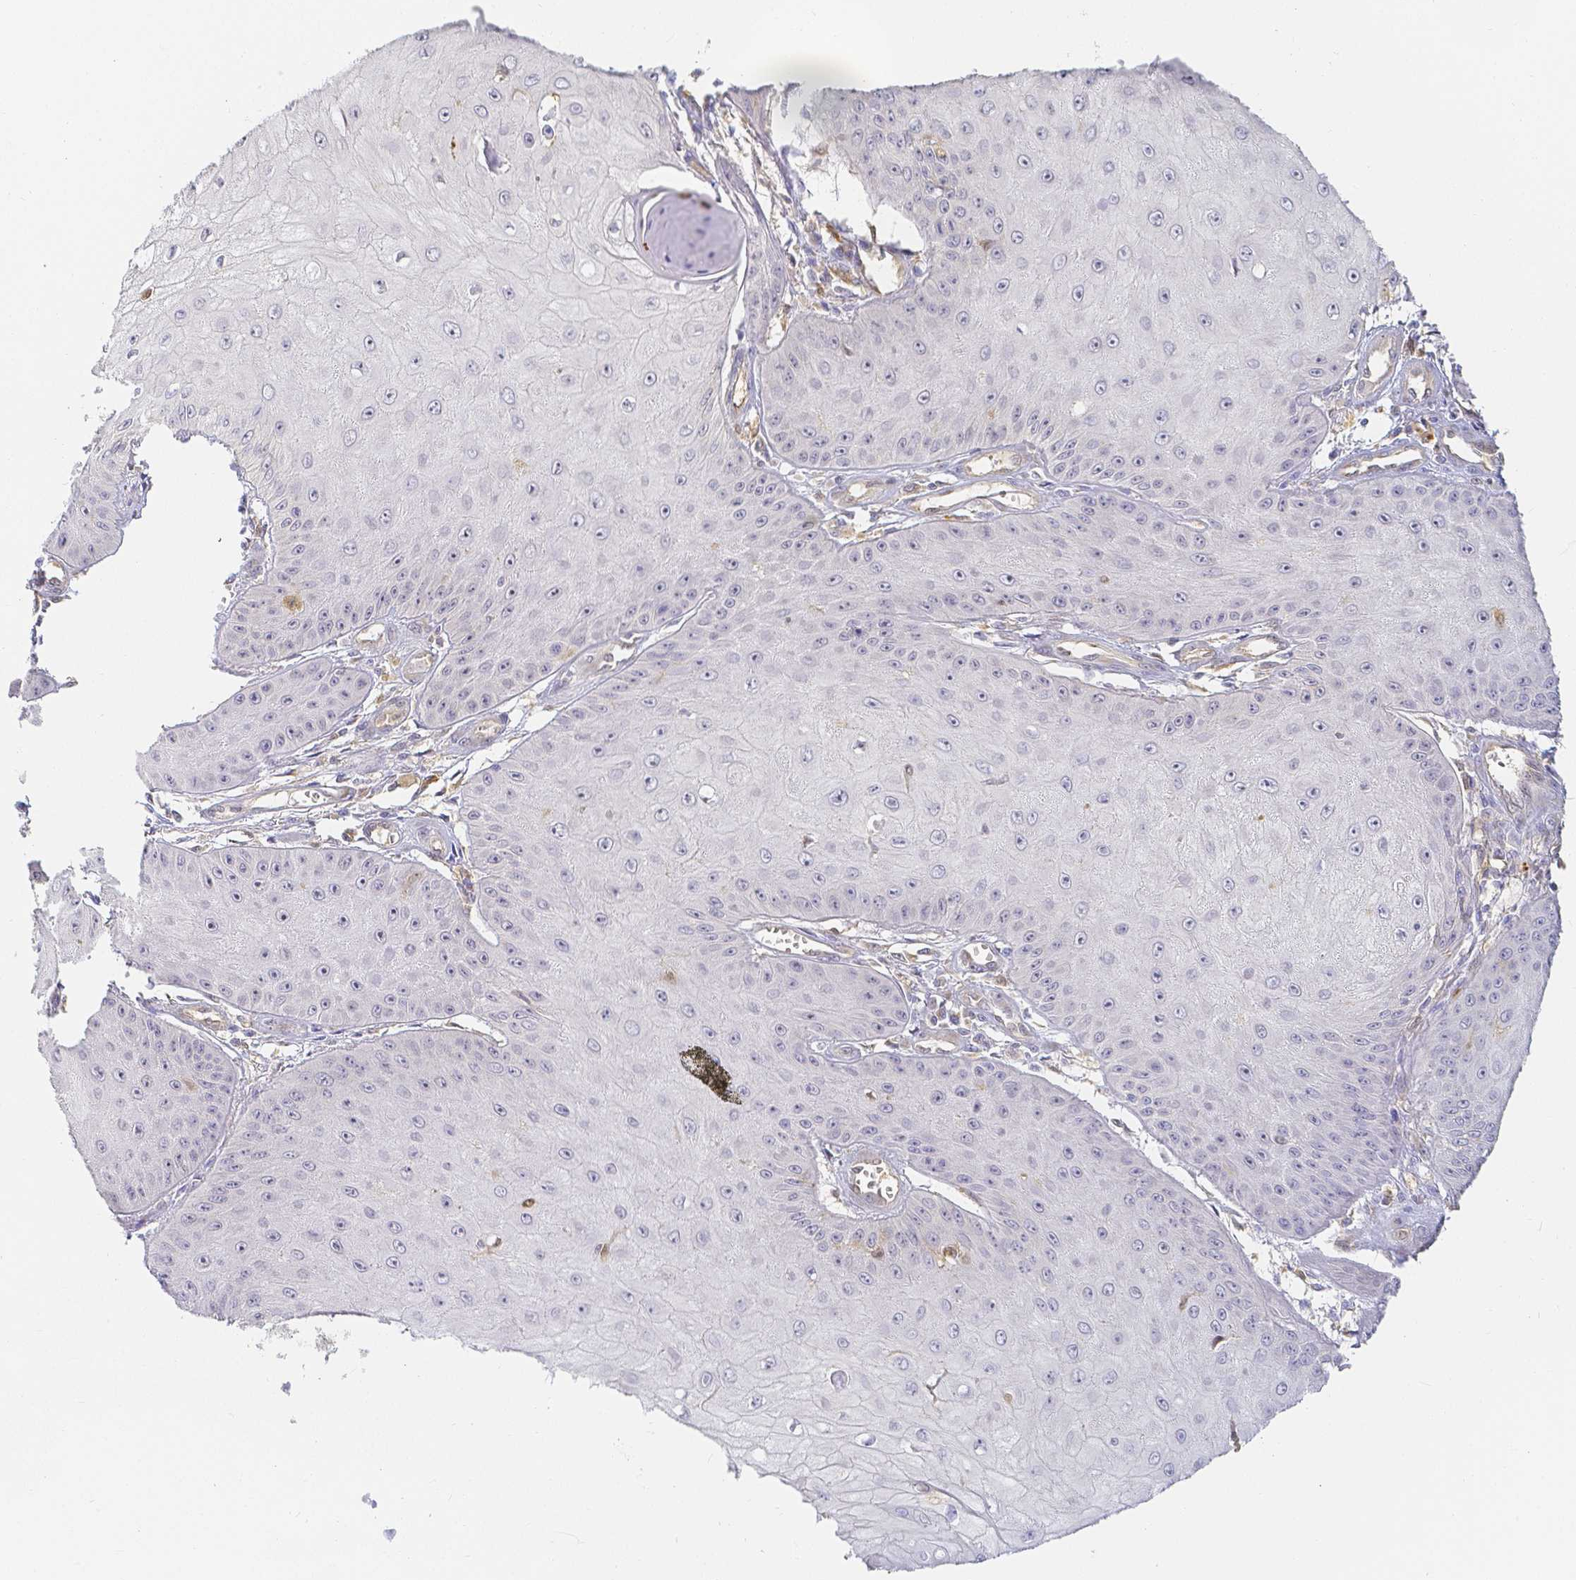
{"staining": {"intensity": "negative", "quantity": "none", "location": "none"}, "tissue": "skin cancer", "cell_type": "Tumor cells", "image_type": "cancer", "snomed": [{"axis": "morphology", "description": "Squamous cell carcinoma, NOS"}, {"axis": "topography", "description": "Skin"}], "caption": "A high-resolution histopathology image shows immunohistochemistry staining of skin cancer (squamous cell carcinoma), which shows no significant positivity in tumor cells.", "gene": "KCNH1", "patient": {"sex": "male", "age": 70}}